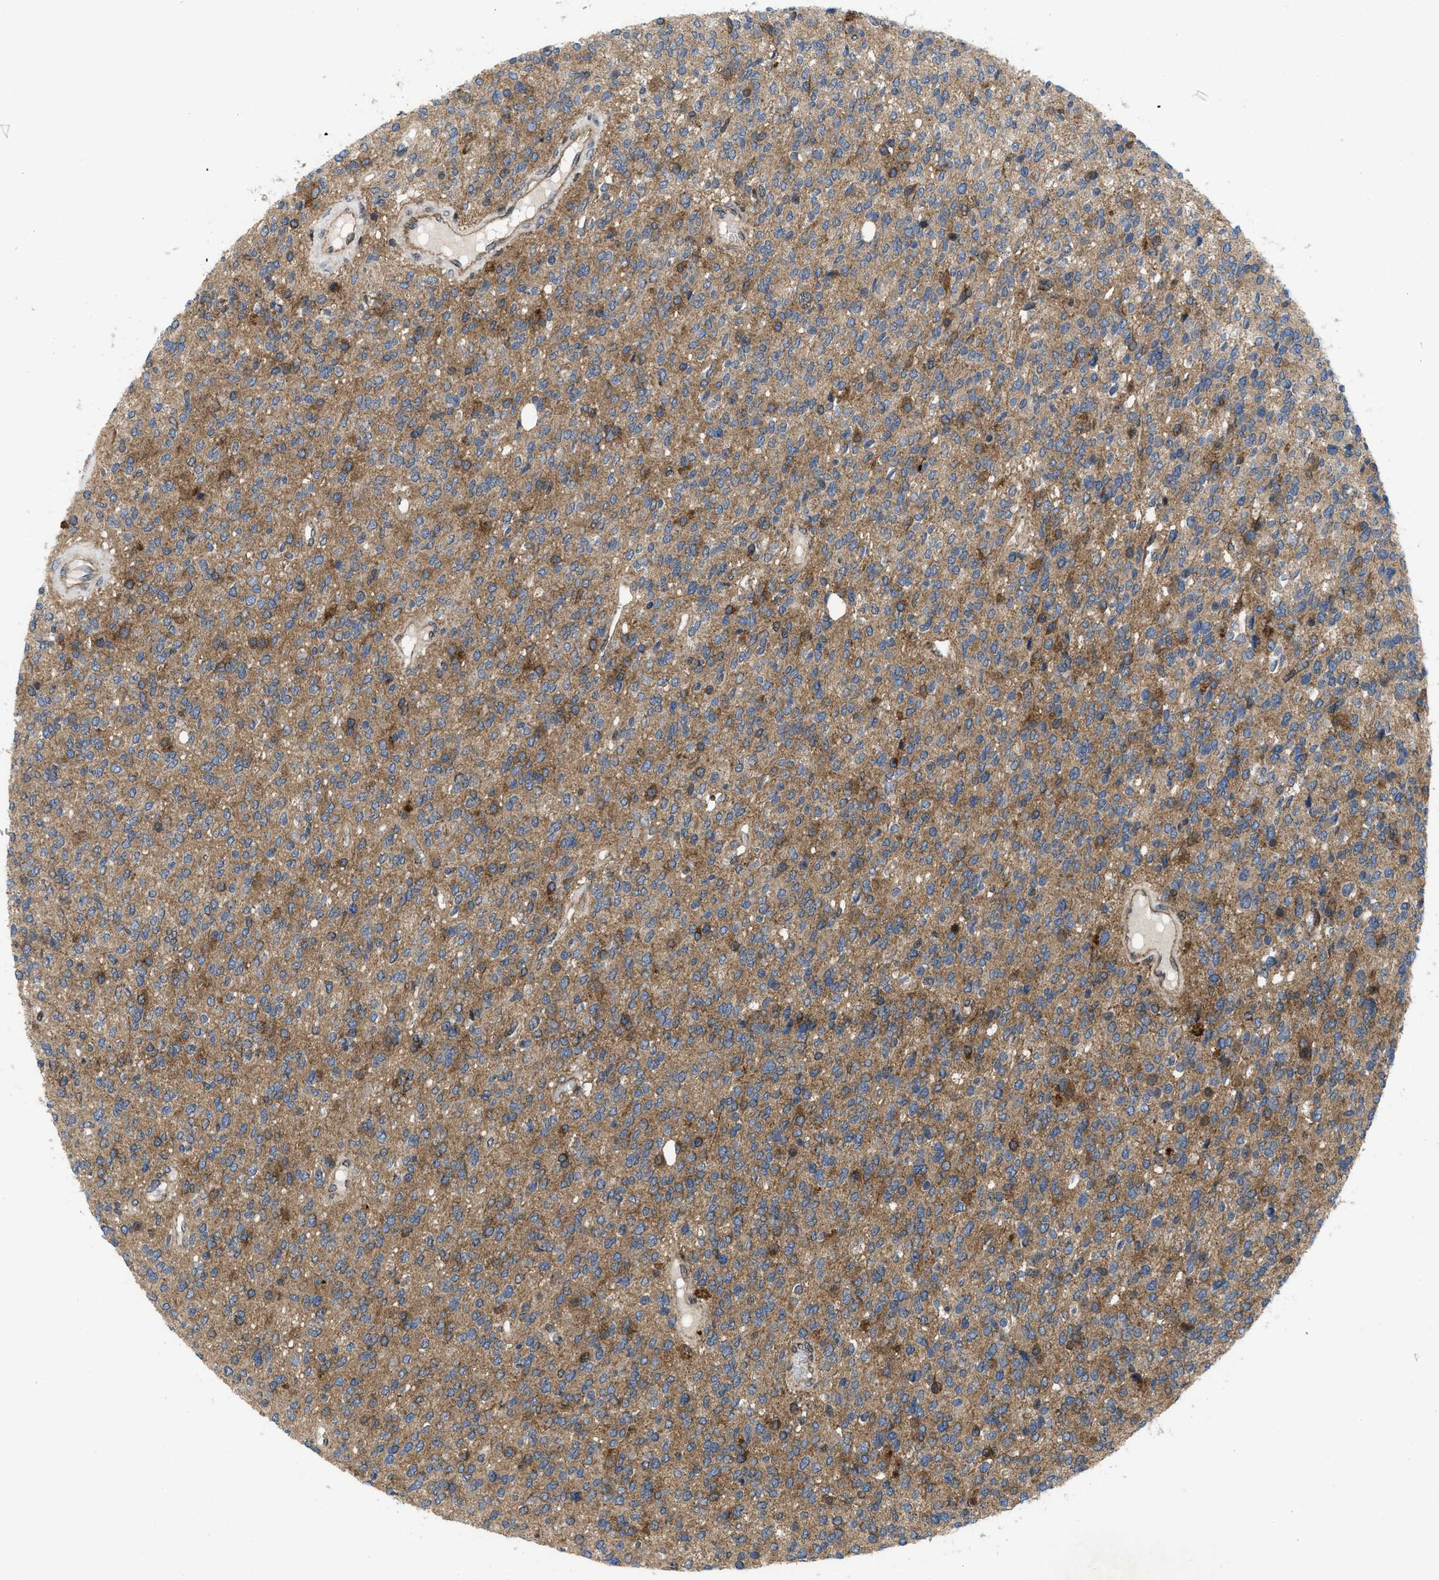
{"staining": {"intensity": "moderate", "quantity": ">75%", "location": "cytoplasmic/membranous"}, "tissue": "glioma", "cell_type": "Tumor cells", "image_type": "cancer", "snomed": [{"axis": "morphology", "description": "Glioma, malignant, High grade"}, {"axis": "topography", "description": "Brain"}], "caption": "Malignant glioma (high-grade) stained with IHC reveals moderate cytoplasmic/membranous staining in about >75% of tumor cells. The staining is performed using DAB brown chromogen to label protein expression. The nuclei are counter-stained blue using hematoxylin.", "gene": "PPP2CB", "patient": {"sex": "male", "age": 34}}